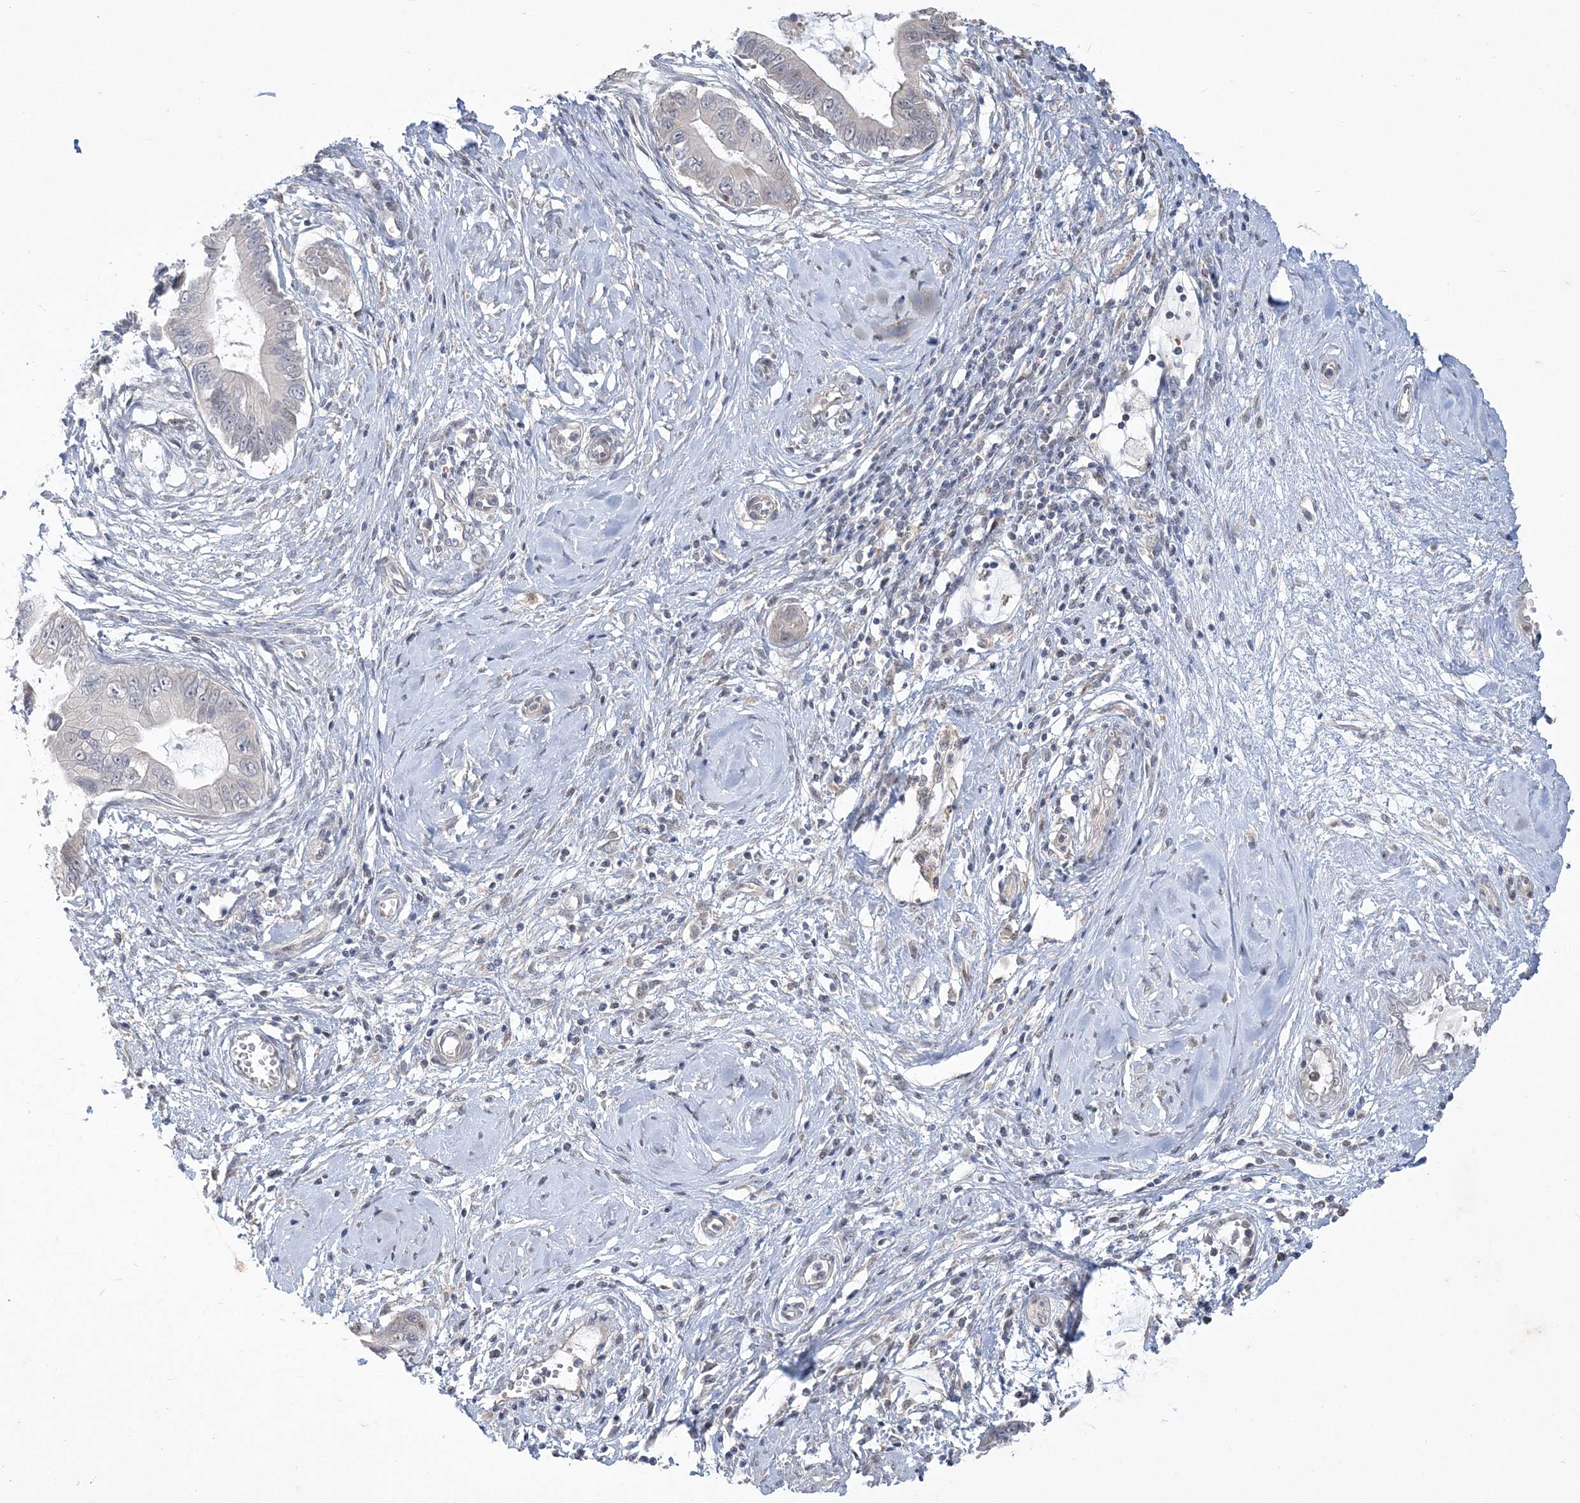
{"staining": {"intensity": "negative", "quantity": "none", "location": "none"}, "tissue": "cervical cancer", "cell_type": "Tumor cells", "image_type": "cancer", "snomed": [{"axis": "morphology", "description": "Adenocarcinoma, NOS"}, {"axis": "topography", "description": "Cervix"}], "caption": "DAB immunohistochemical staining of cervical cancer reveals no significant expression in tumor cells.", "gene": "TSPEAR", "patient": {"sex": "female", "age": 44}}